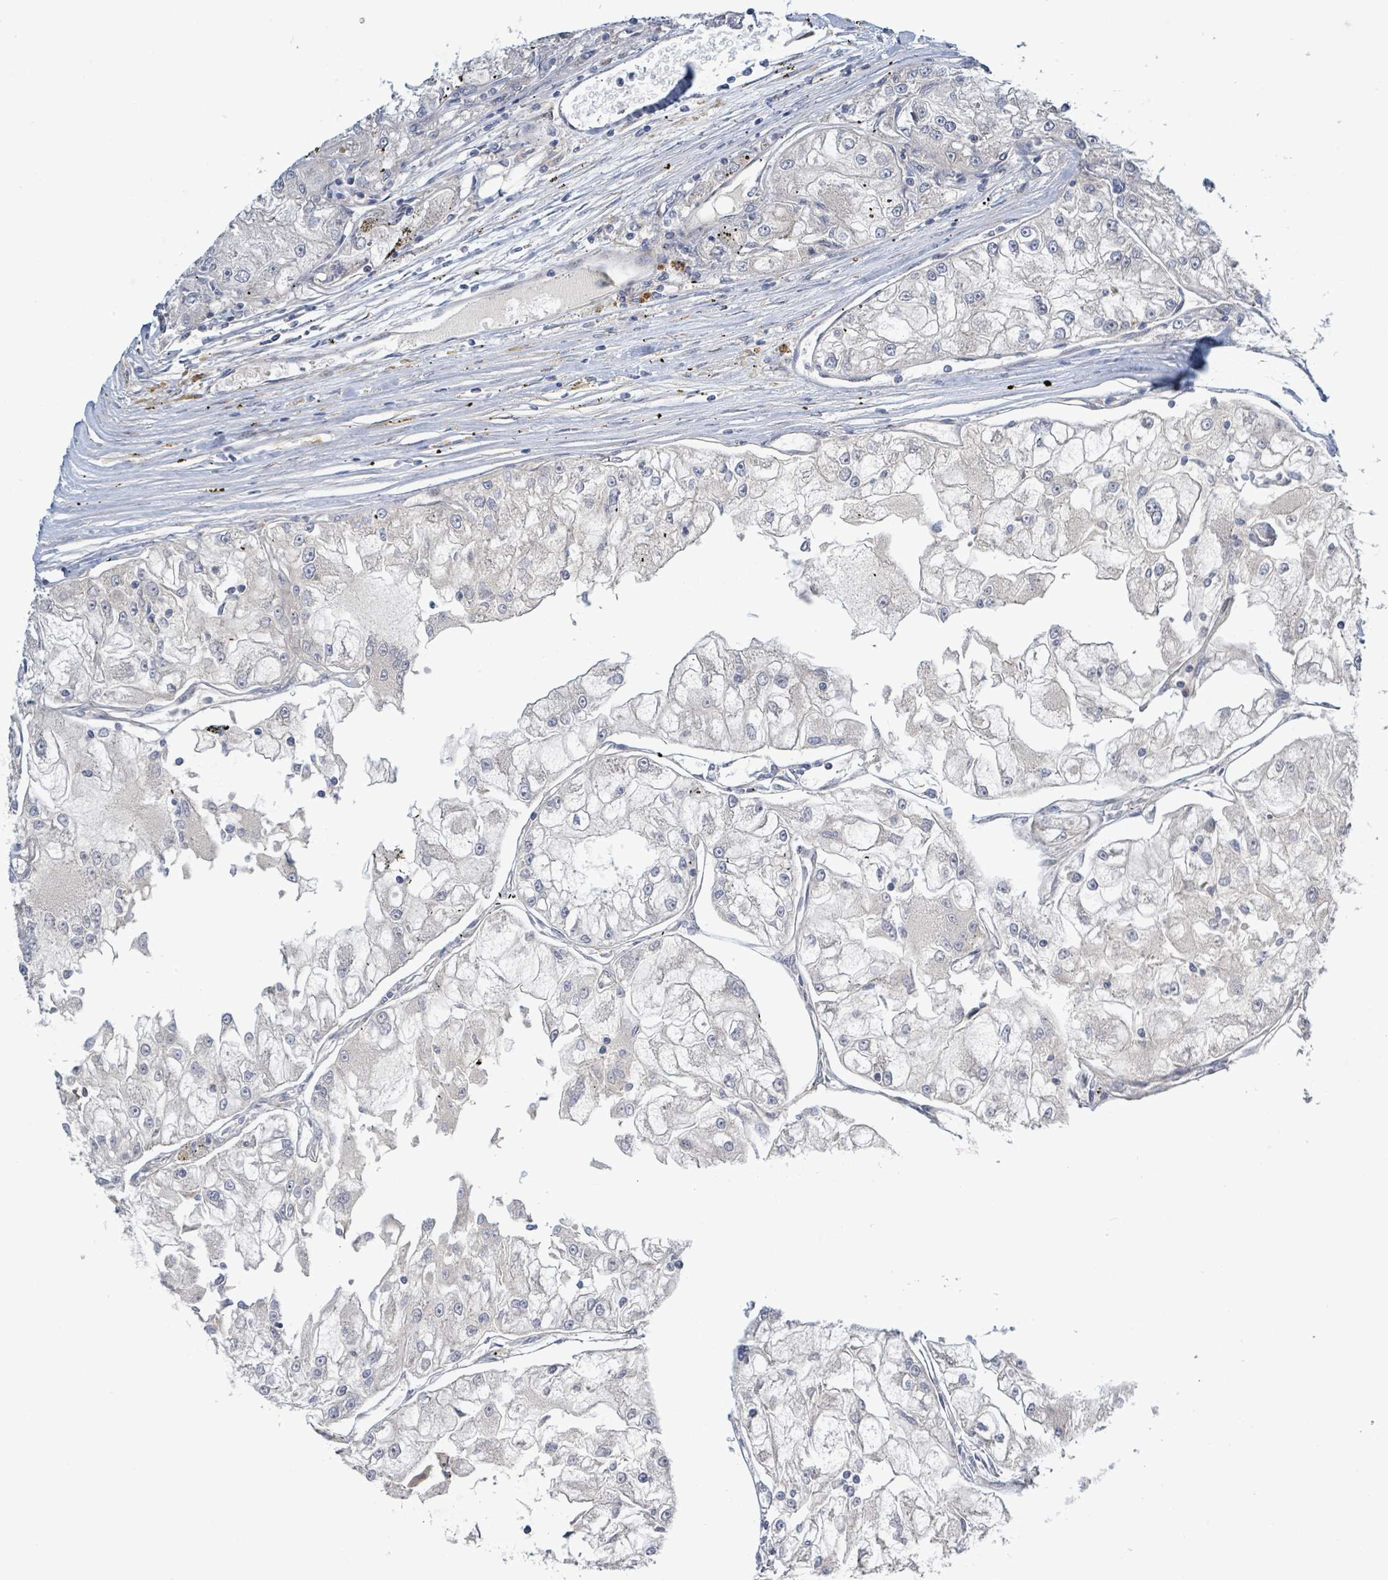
{"staining": {"intensity": "negative", "quantity": "none", "location": "none"}, "tissue": "renal cancer", "cell_type": "Tumor cells", "image_type": "cancer", "snomed": [{"axis": "morphology", "description": "Adenocarcinoma, NOS"}, {"axis": "topography", "description": "Kidney"}], "caption": "This photomicrograph is of renal cancer stained with immunohistochemistry to label a protein in brown with the nuclei are counter-stained blue. There is no positivity in tumor cells.", "gene": "CFAP210", "patient": {"sex": "female", "age": 72}}